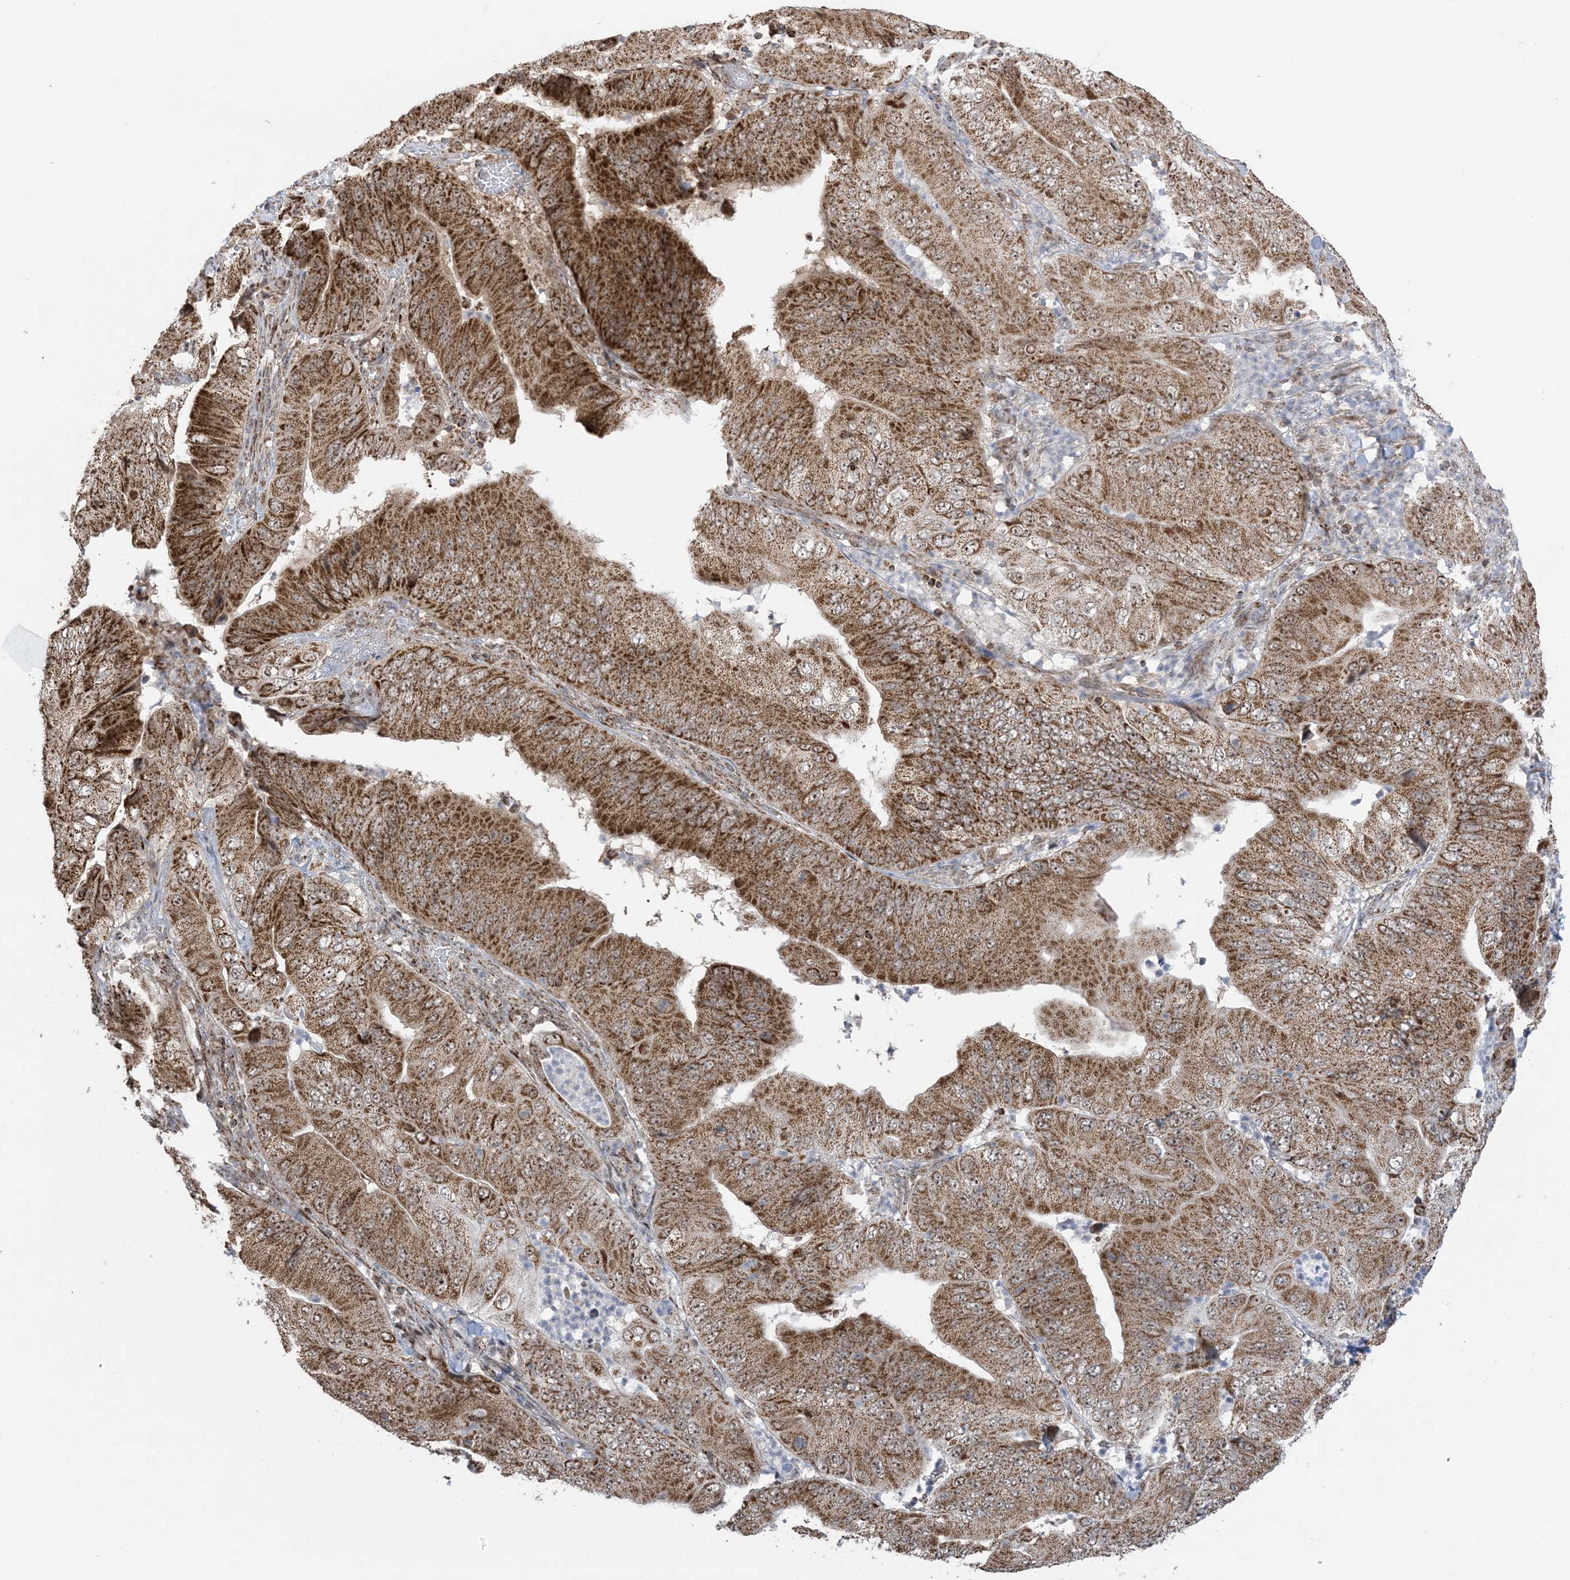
{"staining": {"intensity": "strong", "quantity": ">75%", "location": "cytoplasmic/membranous,nuclear"}, "tissue": "pancreatic cancer", "cell_type": "Tumor cells", "image_type": "cancer", "snomed": [{"axis": "morphology", "description": "Adenocarcinoma, NOS"}, {"axis": "topography", "description": "Pancreas"}], "caption": "A photomicrograph of human adenocarcinoma (pancreatic) stained for a protein reveals strong cytoplasmic/membranous and nuclear brown staining in tumor cells. Using DAB (brown) and hematoxylin (blue) stains, captured at high magnification using brightfield microscopy.", "gene": "MAPKBP1", "patient": {"sex": "female", "age": 77}}